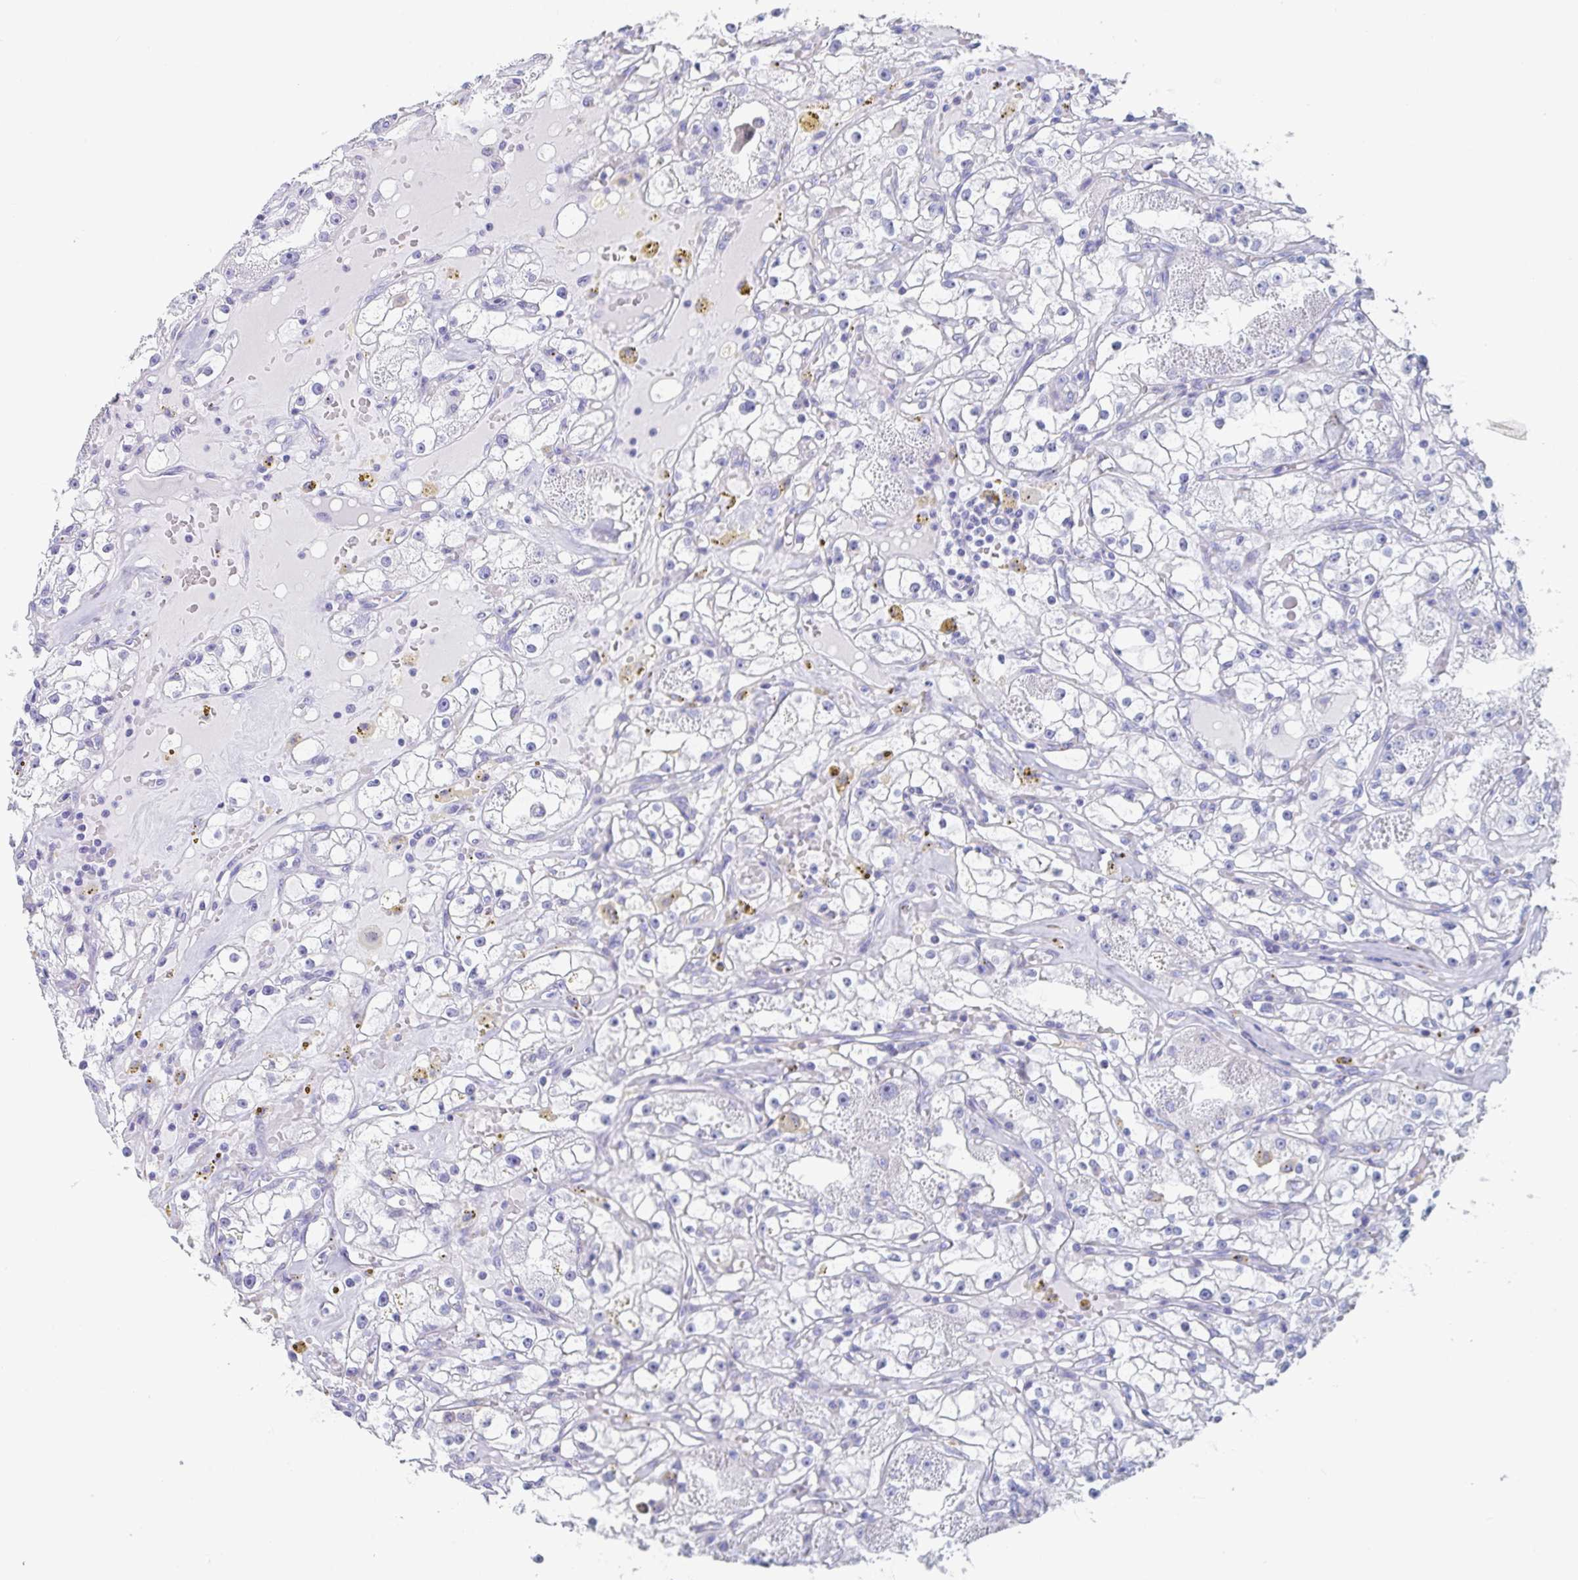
{"staining": {"intensity": "negative", "quantity": "none", "location": "none"}, "tissue": "renal cancer", "cell_type": "Tumor cells", "image_type": "cancer", "snomed": [{"axis": "morphology", "description": "Adenocarcinoma, NOS"}, {"axis": "topography", "description": "Kidney"}], "caption": "Immunohistochemistry of human adenocarcinoma (renal) reveals no staining in tumor cells.", "gene": "ZPBP", "patient": {"sex": "male", "age": 56}}